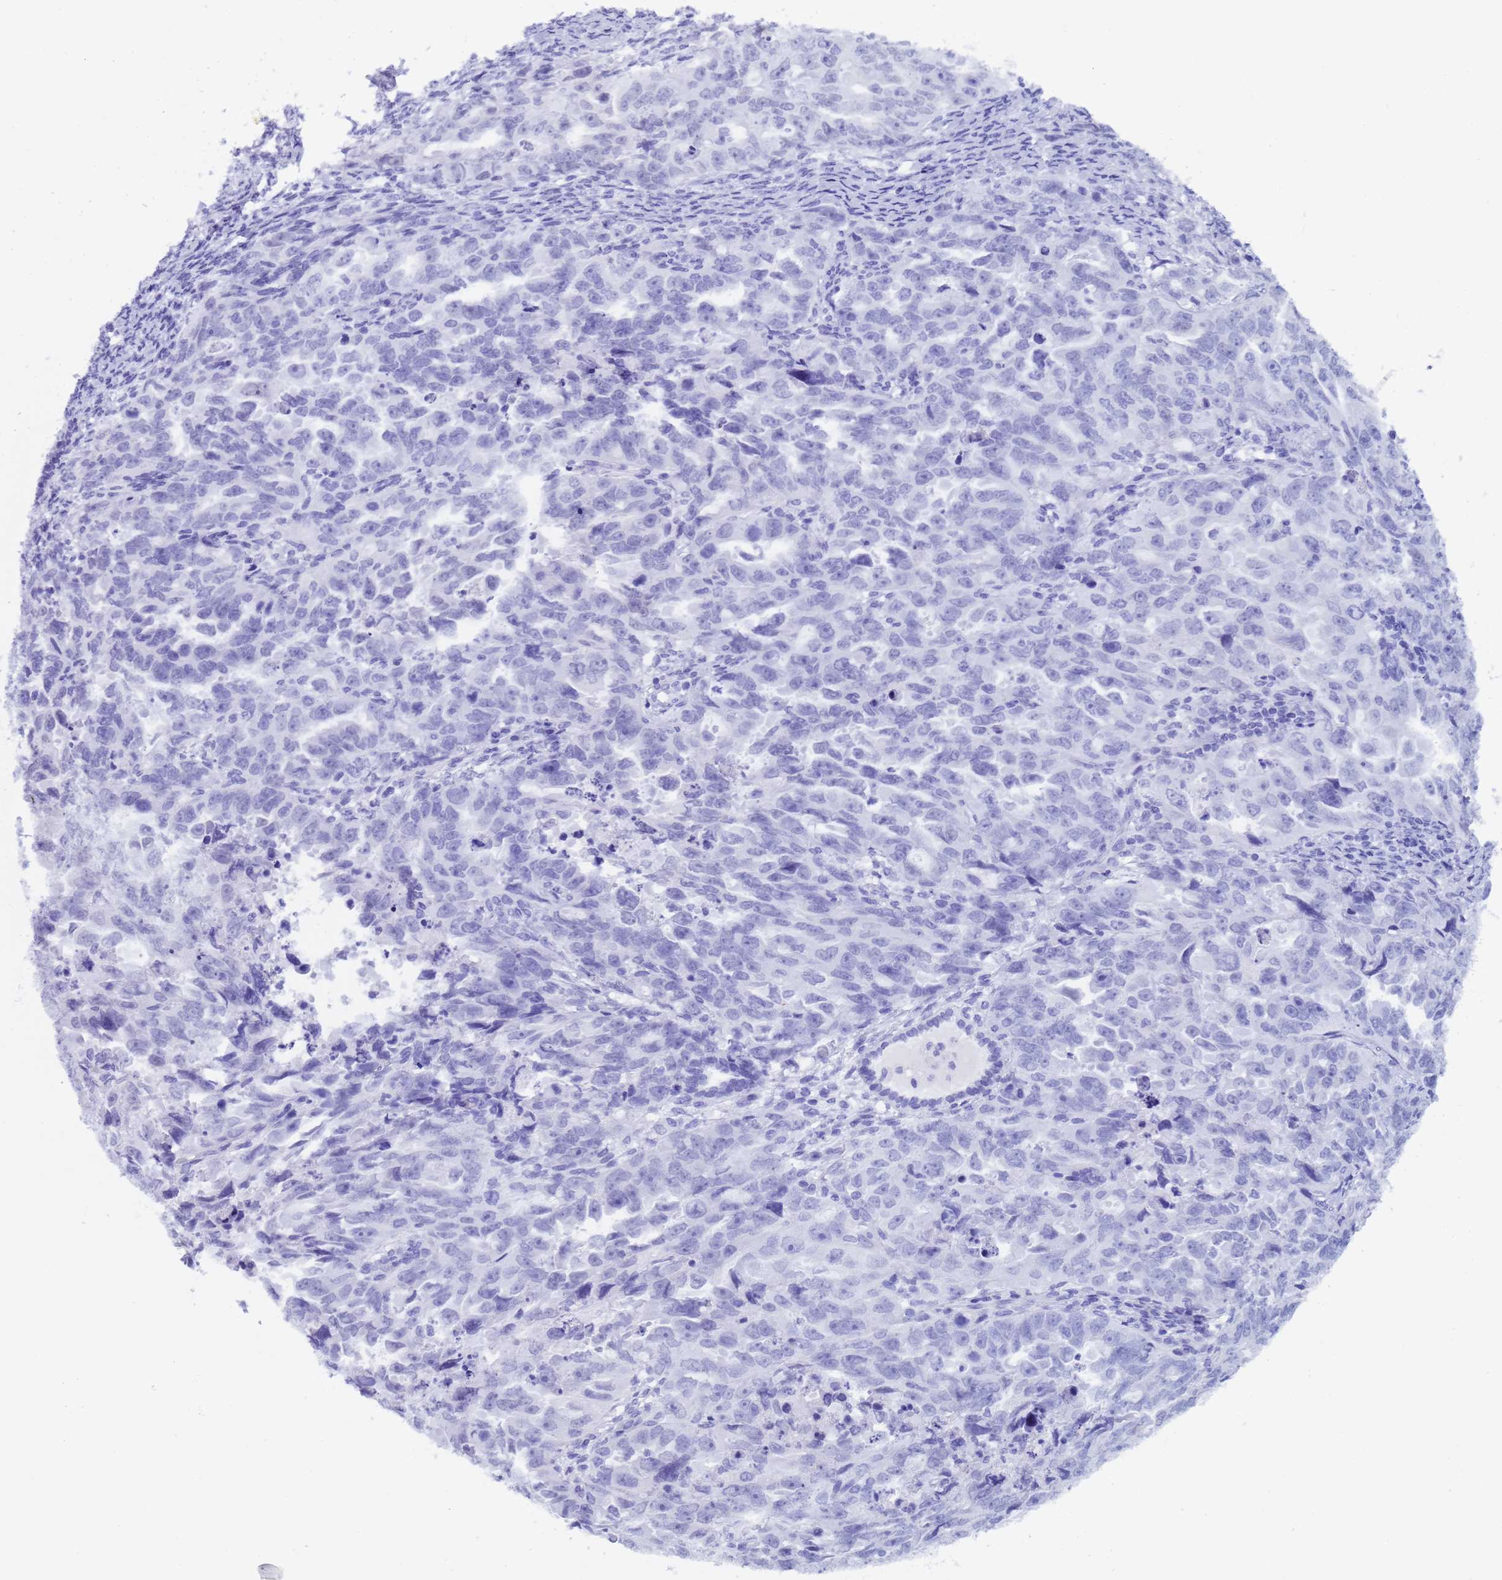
{"staining": {"intensity": "negative", "quantity": "none", "location": "none"}, "tissue": "endometrial cancer", "cell_type": "Tumor cells", "image_type": "cancer", "snomed": [{"axis": "morphology", "description": "Adenocarcinoma, NOS"}, {"axis": "topography", "description": "Endometrium"}], "caption": "Immunohistochemical staining of human endometrial adenocarcinoma demonstrates no significant expression in tumor cells.", "gene": "CTRC", "patient": {"sex": "female", "age": 65}}